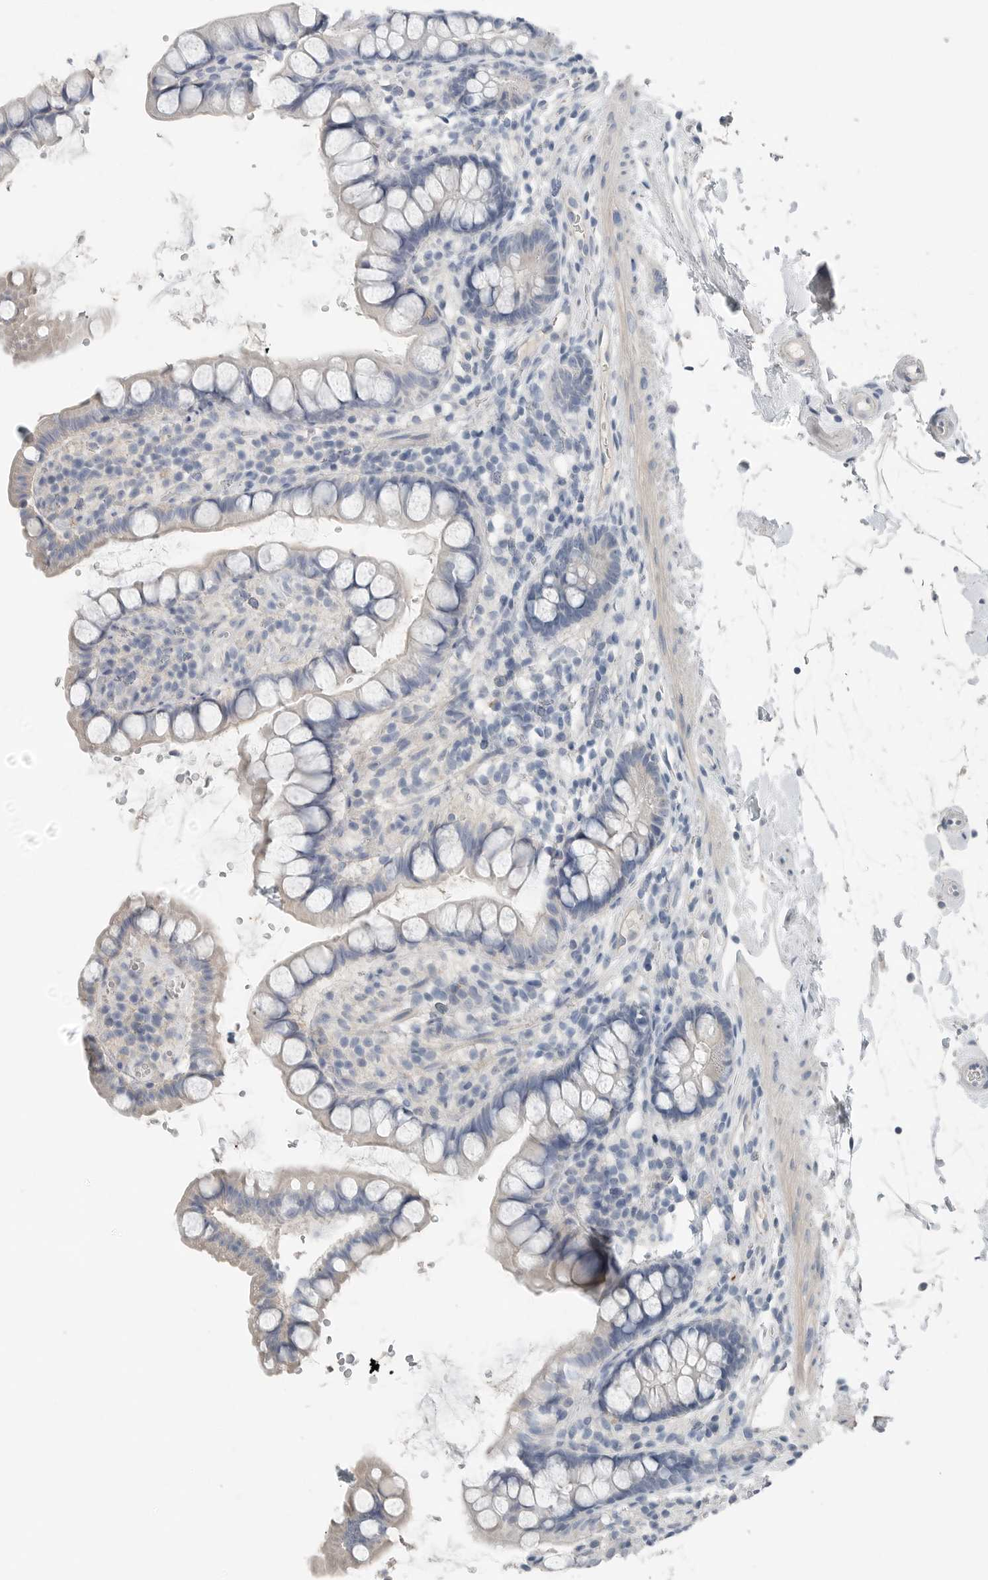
{"staining": {"intensity": "negative", "quantity": "none", "location": "none"}, "tissue": "small intestine", "cell_type": "Glandular cells", "image_type": "normal", "snomed": [{"axis": "morphology", "description": "Normal tissue, NOS"}, {"axis": "topography", "description": "Smooth muscle"}, {"axis": "topography", "description": "Small intestine"}], "caption": "This is a photomicrograph of immunohistochemistry (IHC) staining of normal small intestine, which shows no staining in glandular cells.", "gene": "SERPINB7", "patient": {"sex": "female", "age": 84}}